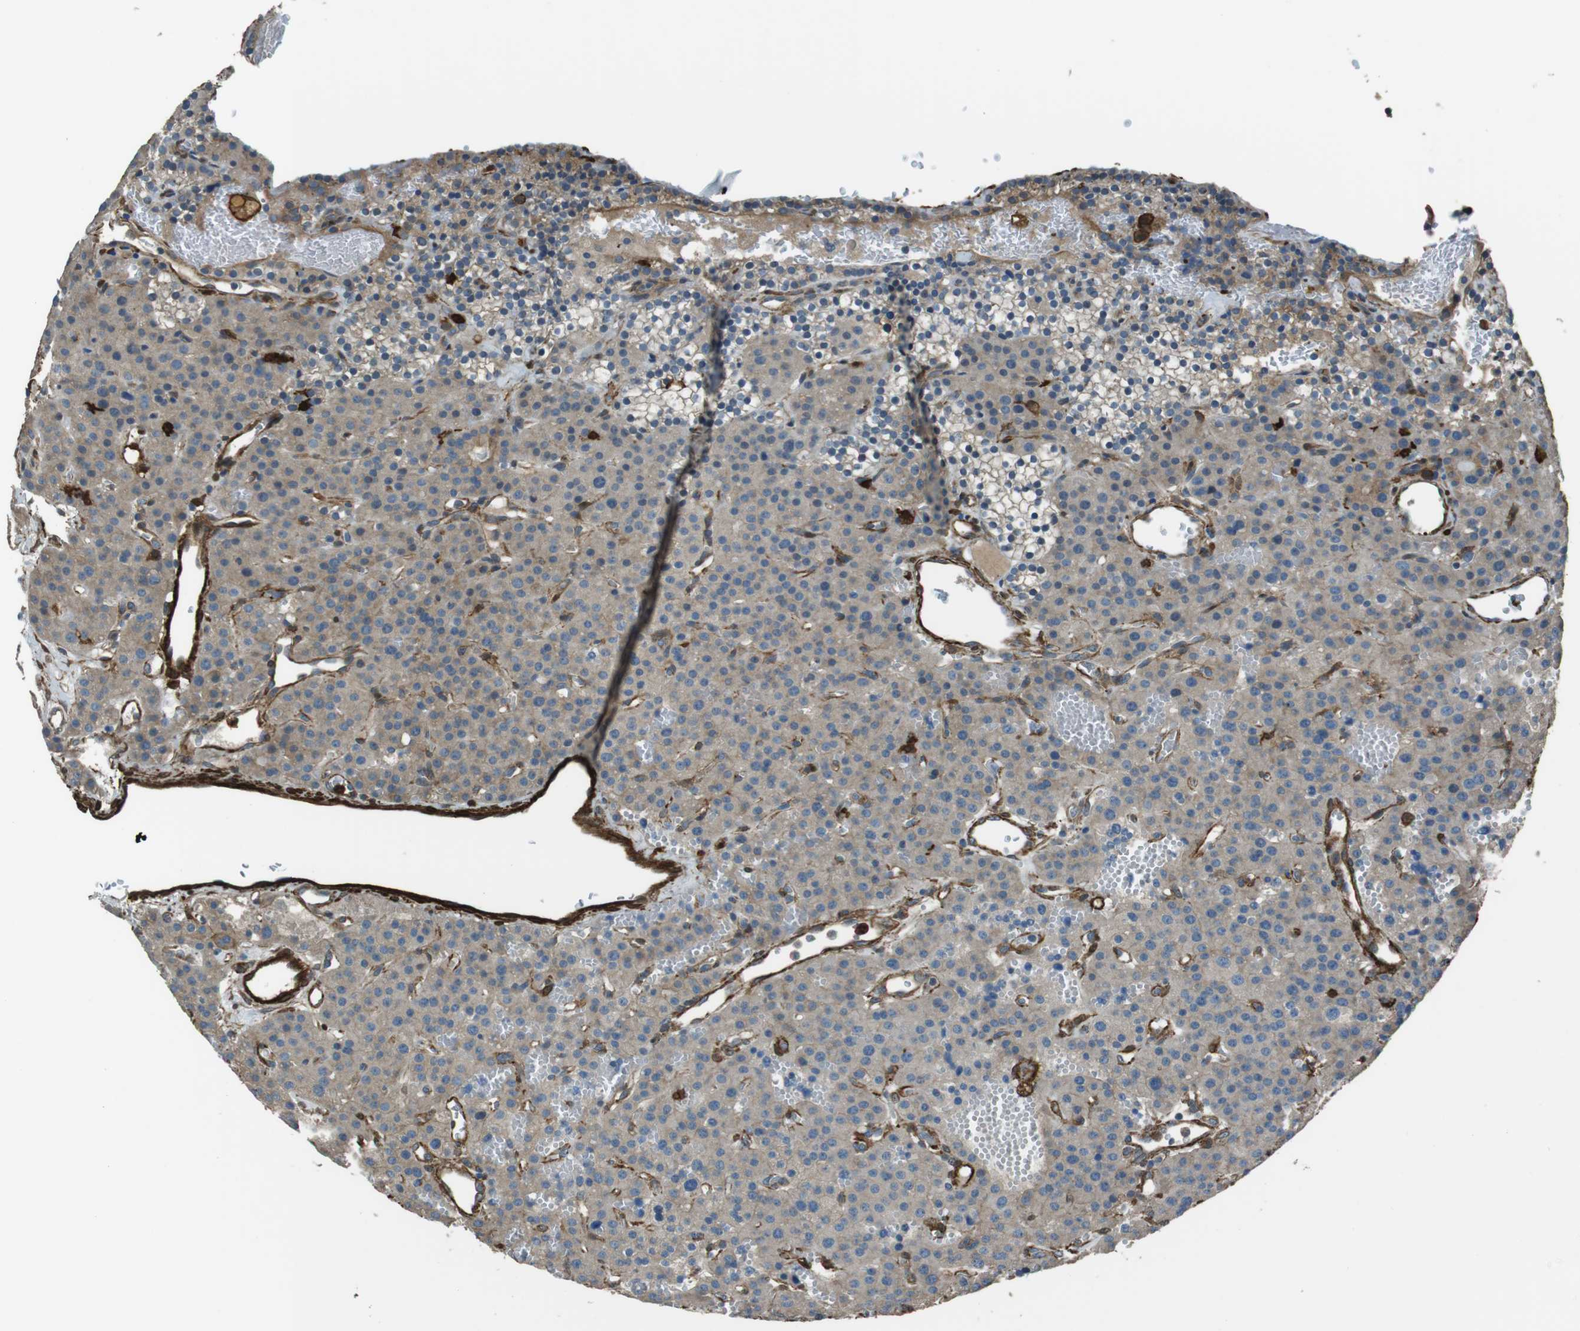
{"staining": {"intensity": "weak", "quantity": ">75%", "location": "cytoplasmic/membranous"}, "tissue": "parathyroid gland", "cell_type": "Glandular cells", "image_type": "normal", "snomed": [{"axis": "morphology", "description": "Normal tissue, NOS"}, {"axis": "morphology", "description": "Adenoma, NOS"}, {"axis": "topography", "description": "Parathyroid gland"}], "caption": "Weak cytoplasmic/membranous positivity is present in approximately >75% of glandular cells in benign parathyroid gland. (DAB (3,3'-diaminobenzidine) = brown stain, brightfield microscopy at high magnification).", "gene": "SFT2D1", "patient": {"sex": "female", "age": 81}}